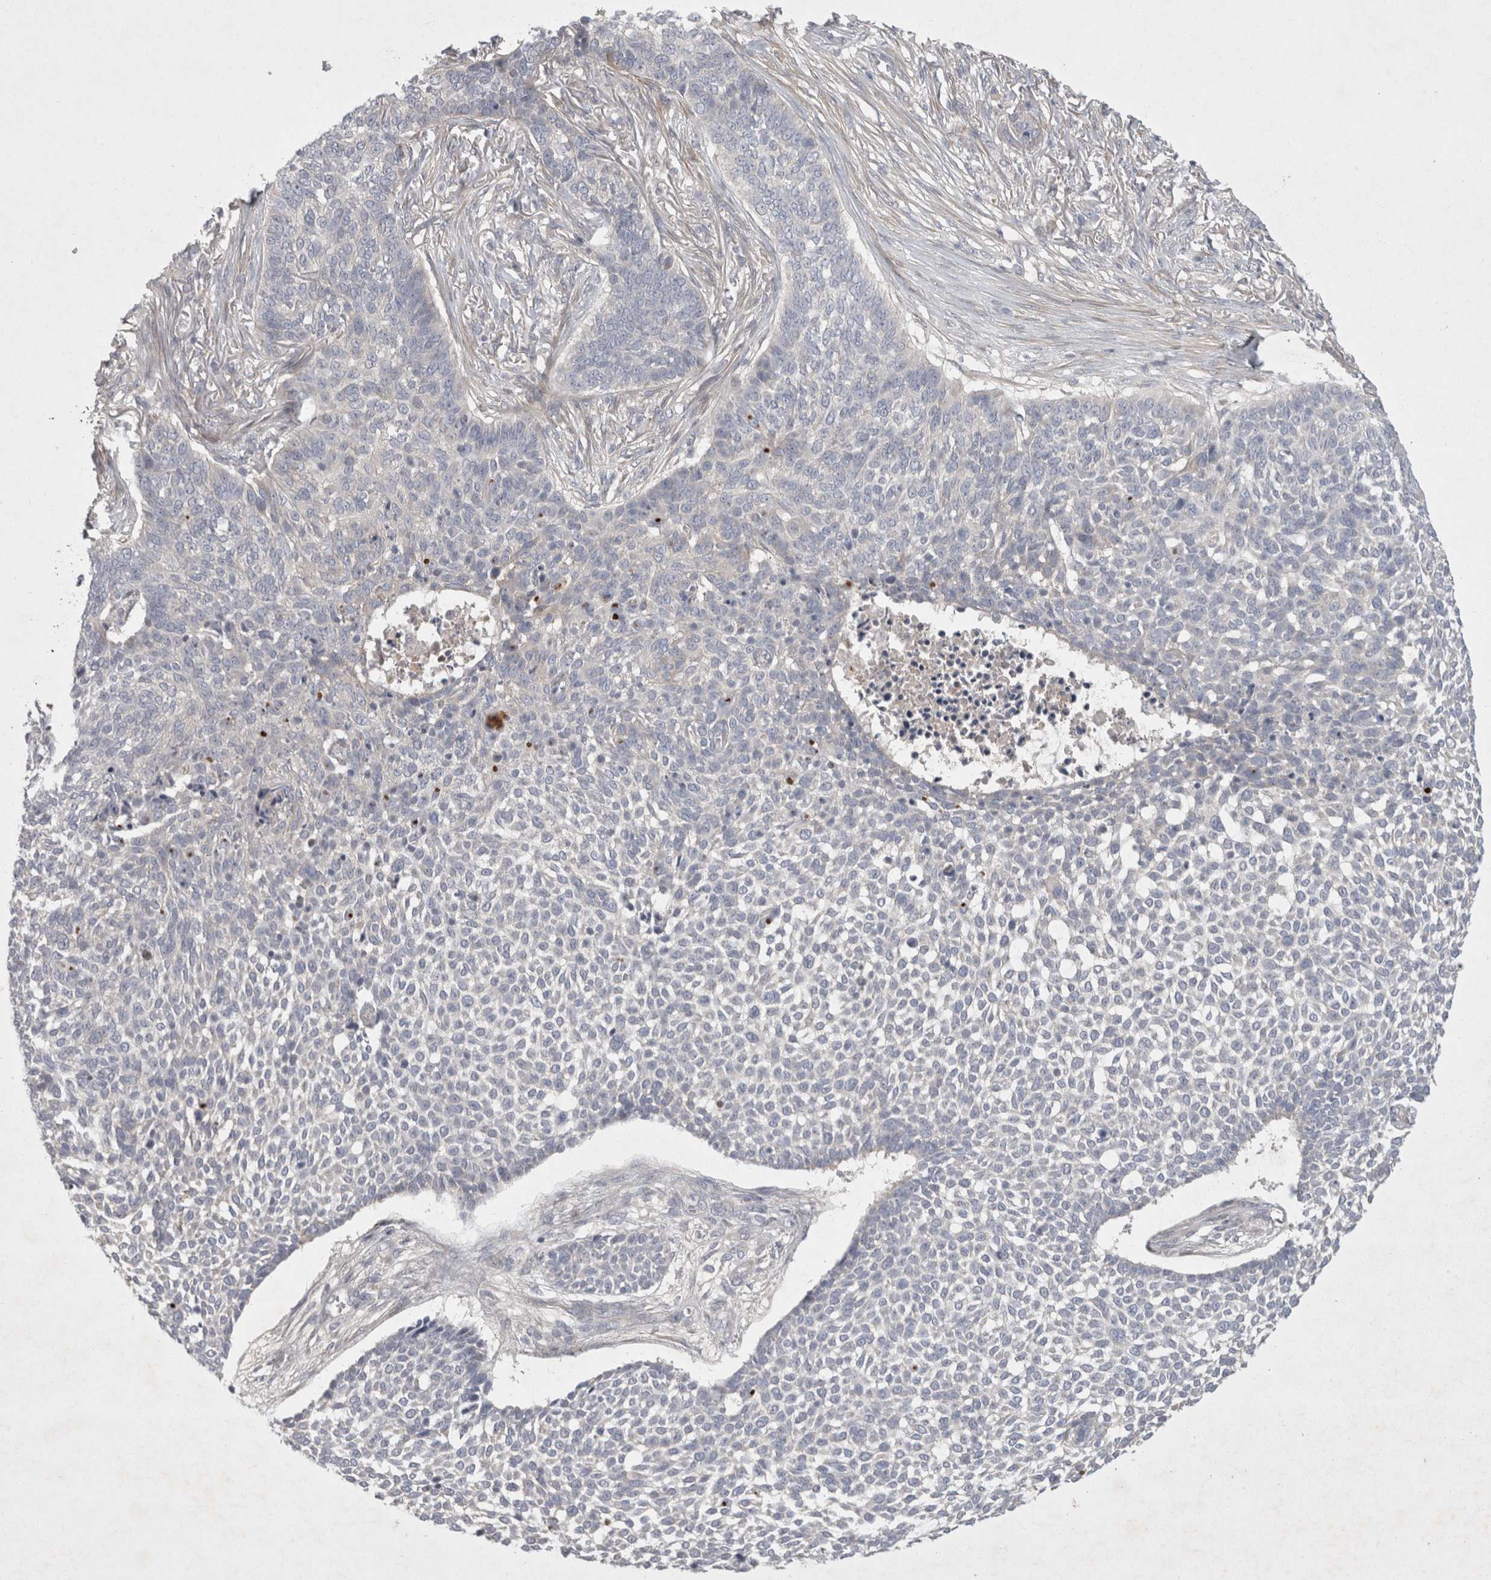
{"staining": {"intensity": "negative", "quantity": "none", "location": "none"}, "tissue": "skin cancer", "cell_type": "Tumor cells", "image_type": "cancer", "snomed": [{"axis": "morphology", "description": "Basal cell carcinoma"}, {"axis": "topography", "description": "Skin"}], "caption": "High magnification brightfield microscopy of basal cell carcinoma (skin) stained with DAB (brown) and counterstained with hematoxylin (blue): tumor cells show no significant staining.", "gene": "BZW2", "patient": {"sex": "male", "age": 85}}